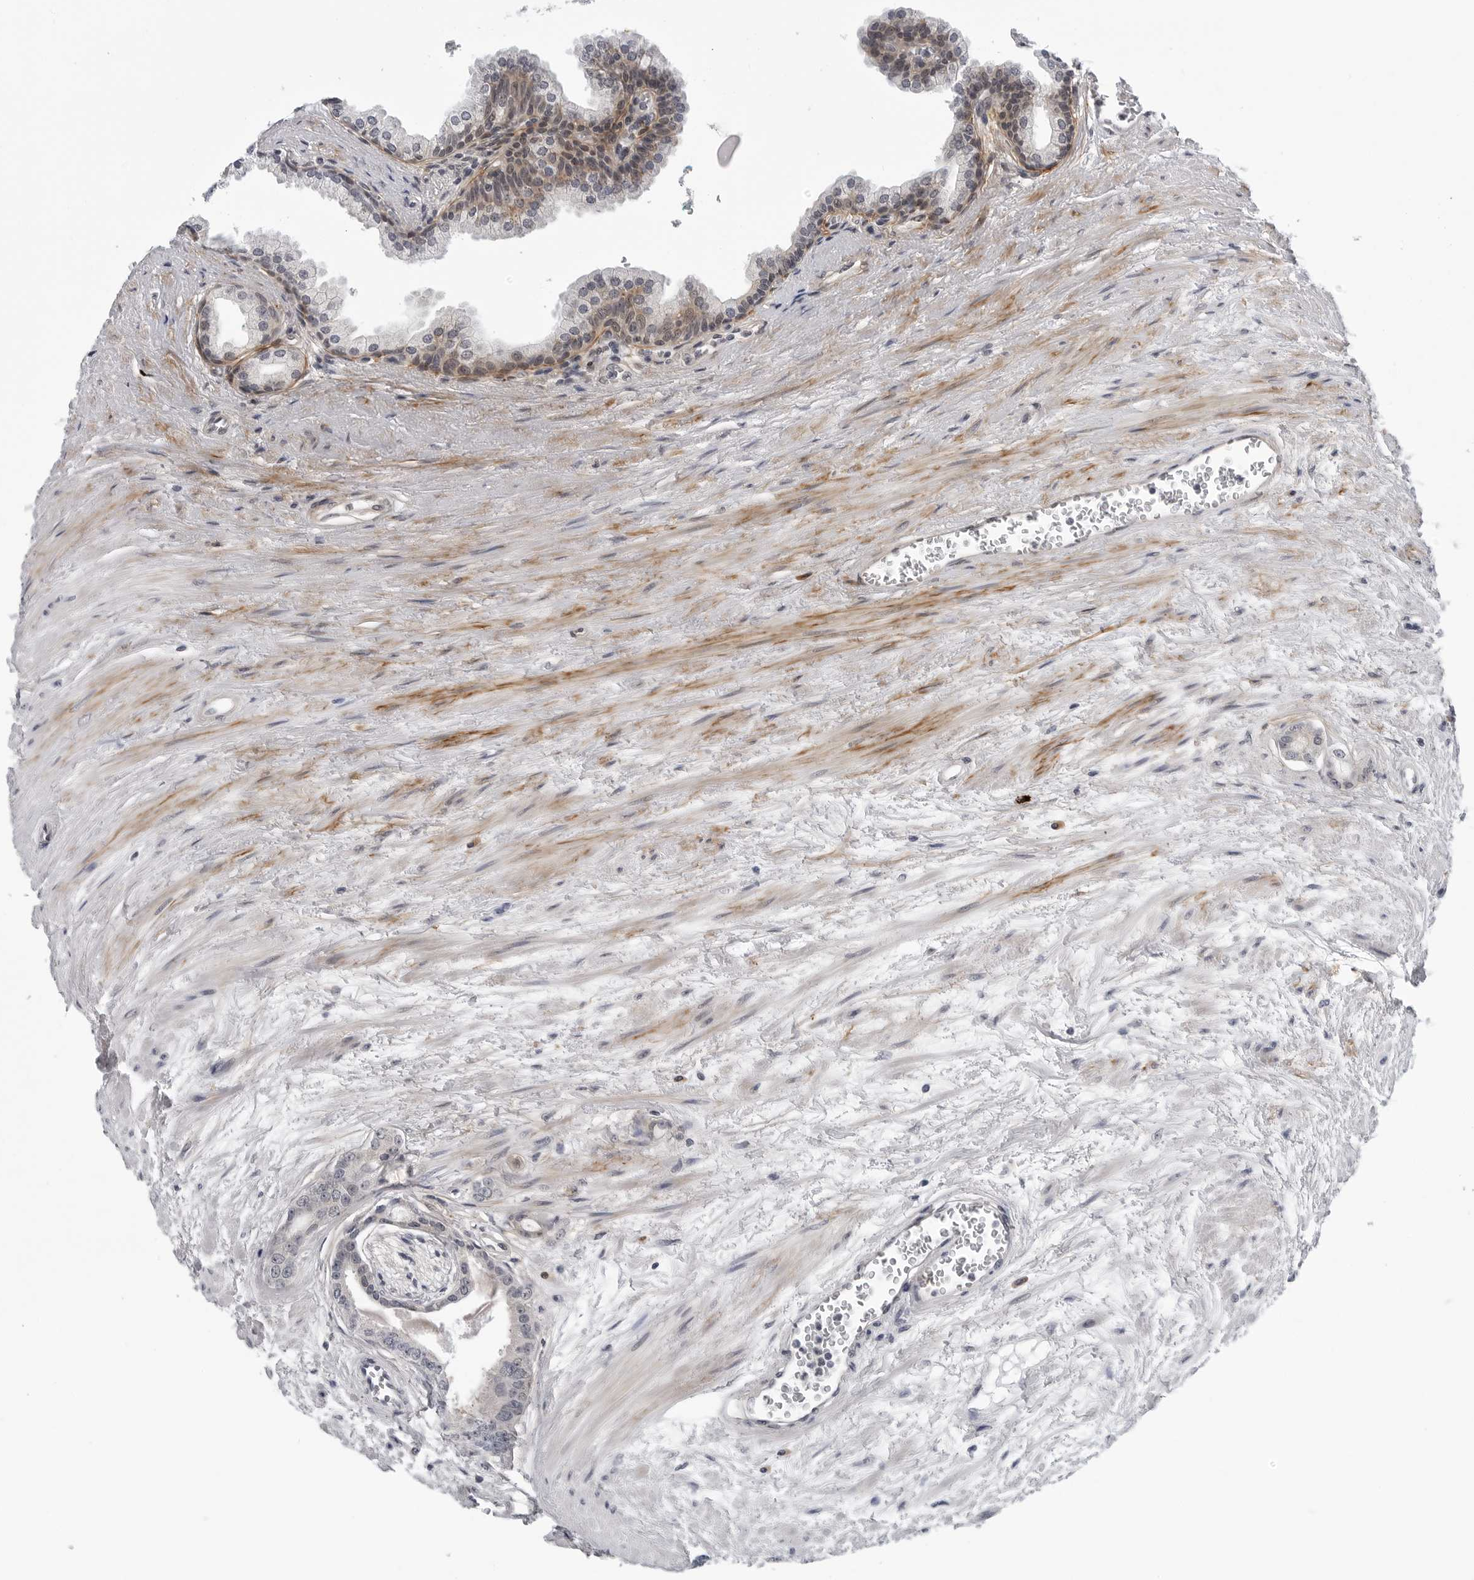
{"staining": {"intensity": "negative", "quantity": "none", "location": "none"}, "tissue": "prostate cancer", "cell_type": "Tumor cells", "image_type": "cancer", "snomed": [{"axis": "morphology", "description": "Adenocarcinoma, Low grade"}, {"axis": "topography", "description": "Prostate"}], "caption": "Immunohistochemistry (IHC) micrograph of low-grade adenocarcinoma (prostate) stained for a protein (brown), which reveals no positivity in tumor cells. (IHC, brightfield microscopy, high magnification).", "gene": "KIAA1614", "patient": {"sex": "male", "age": 60}}